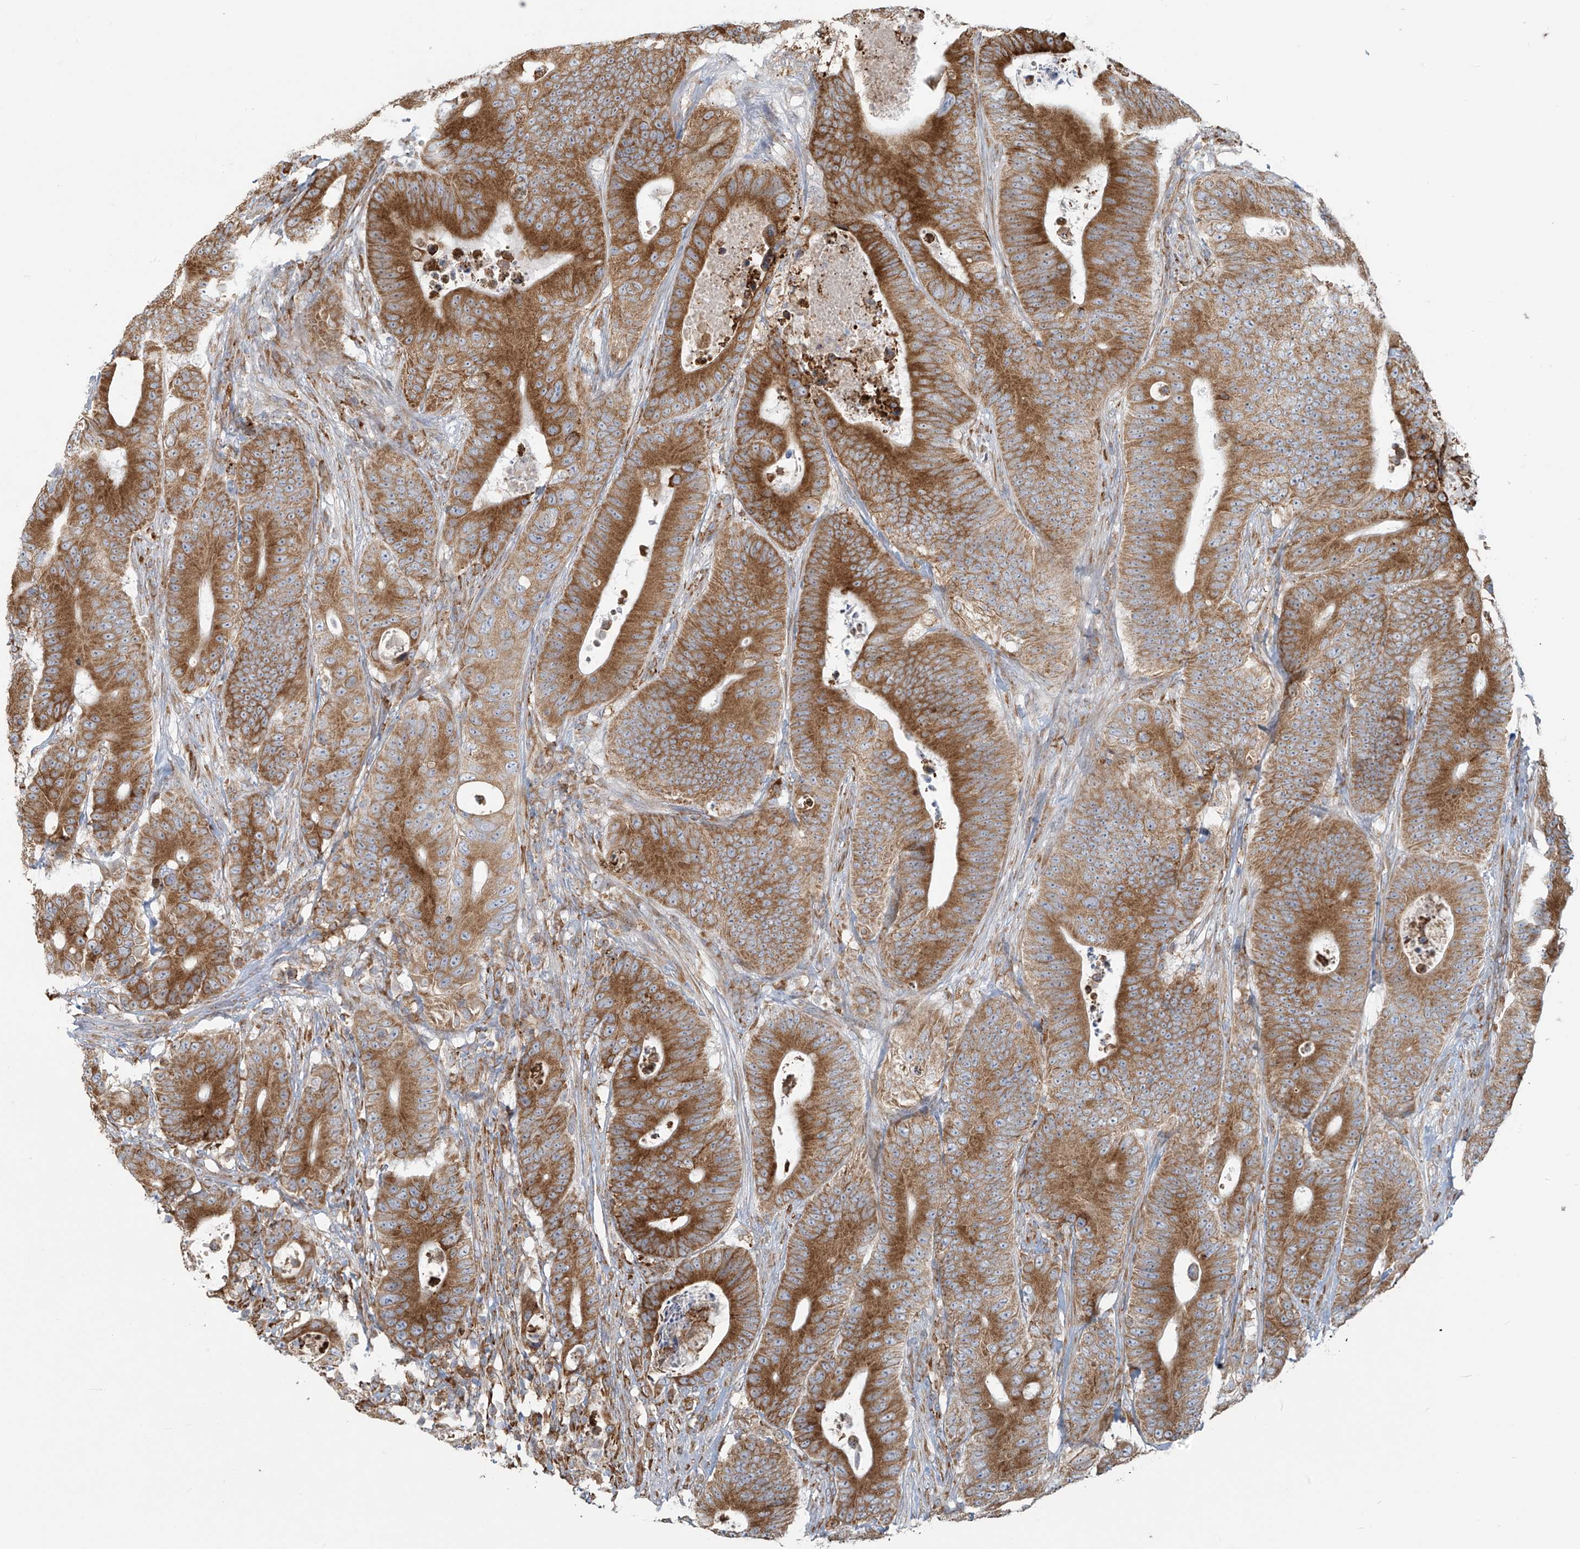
{"staining": {"intensity": "moderate", "quantity": ">75%", "location": "cytoplasmic/membranous"}, "tissue": "colorectal cancer", "cell_type": "Tumor cells", "image_type": "cancer", "snomed": [{"axis": "morphology", "description": "Adenocarcinoma, NOS"}, {"axis": "topography", "description": "Colon"}], "caption": "Moderate cytoplasmic/membranous staining for a protein is seen in about >75% of tumor cells of colorectal cancer using immunohistochemistry.", "gene": "KATNIP", "patient": {"sex": "male", "age": 83}}